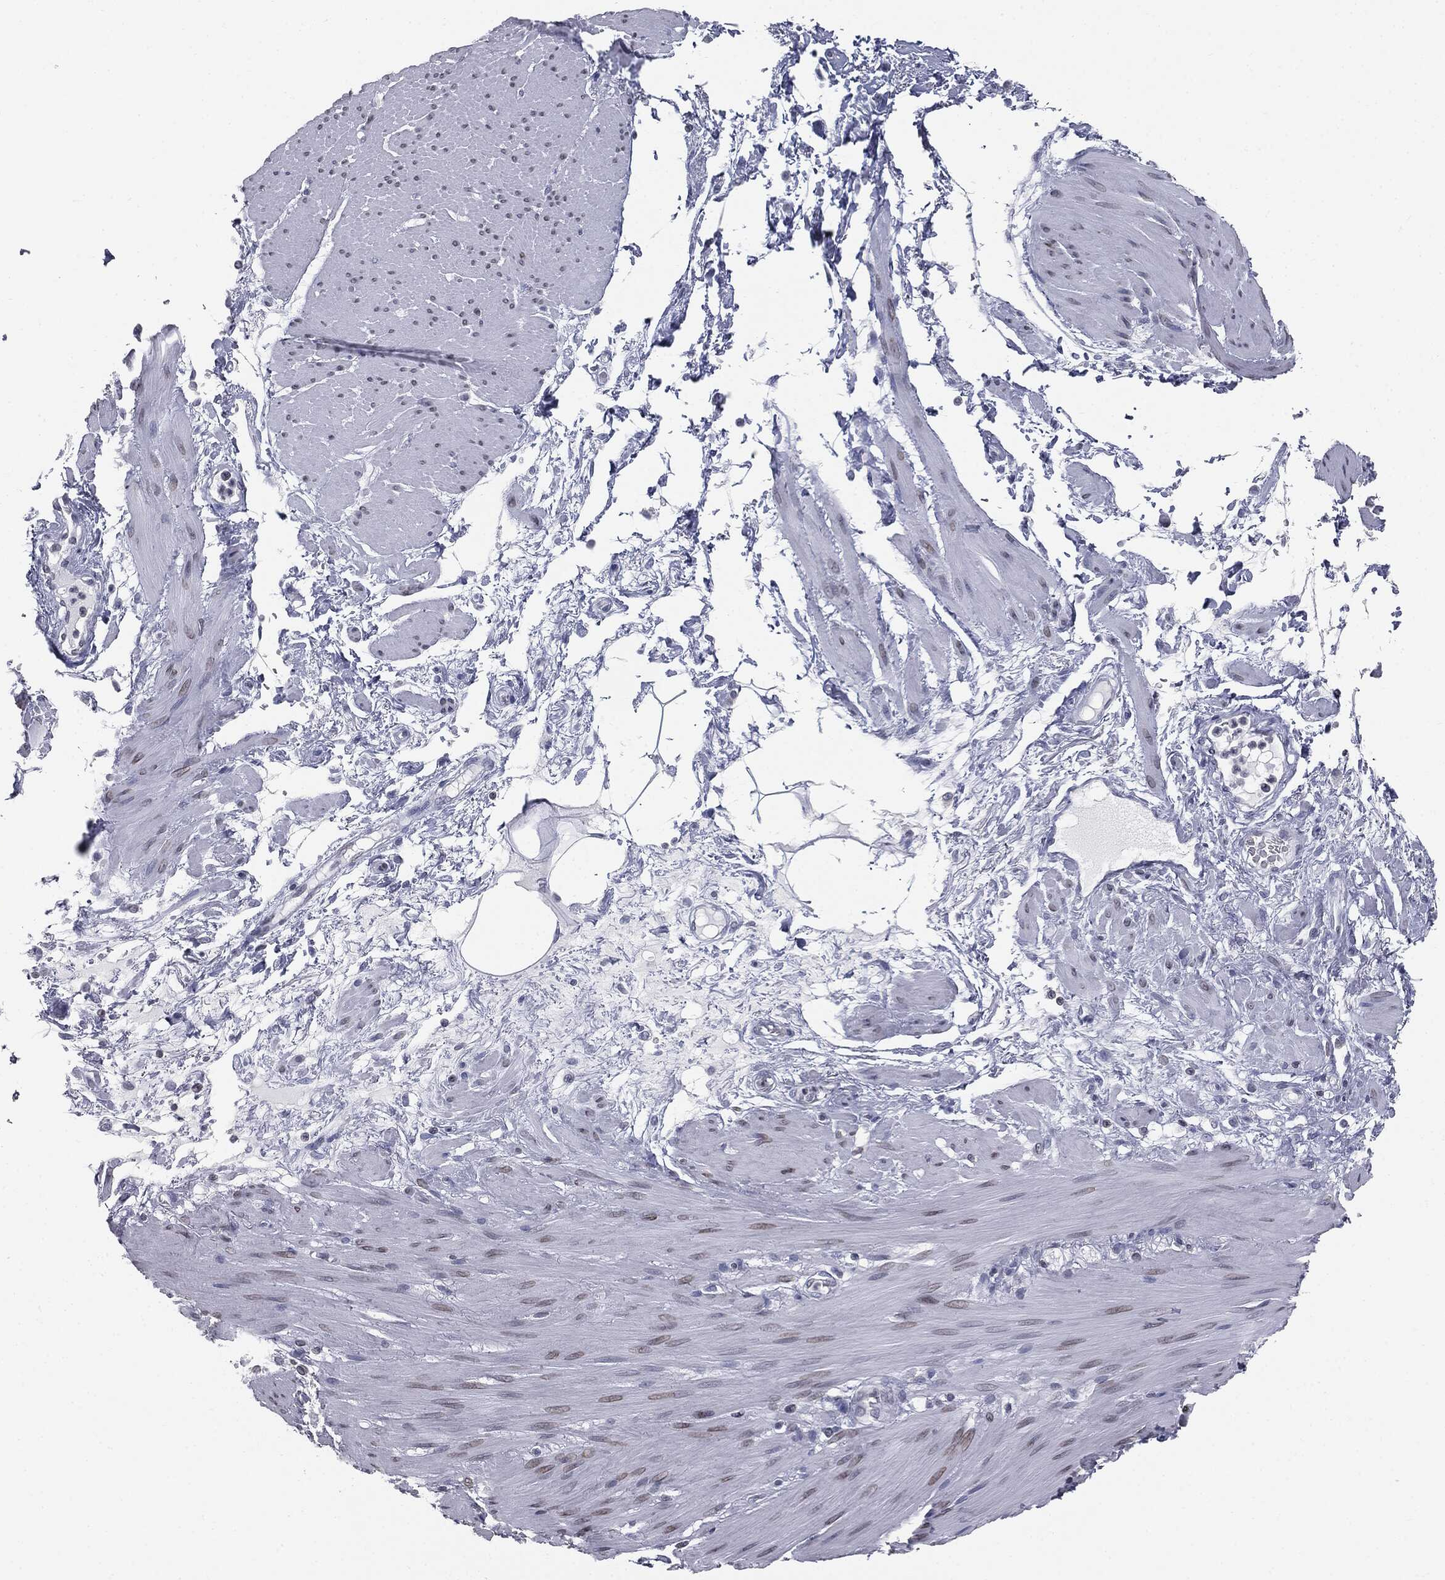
{"staining": {"intensity": "weak", "quantity": "25%-75%", "location": "nuclear"}, "tissue": "smooth muscle", "cell_type": "Smooth muscle cells", "image_type": "normal", "snomed": [{"axis": "morphology", "description": "Normal tissue, NOS"}, {"axis": "topography", "description": "Smooth muscle"}, {"axis": "topography", "description": "Anal"}], "caption": "Smooth muscle stained with a brown dye shows weak nuclear positive expression in about 25%-75% of smooth muscle cells.", "gene": "ALDOB", "patient": {"sex": "male", "age": 83}}